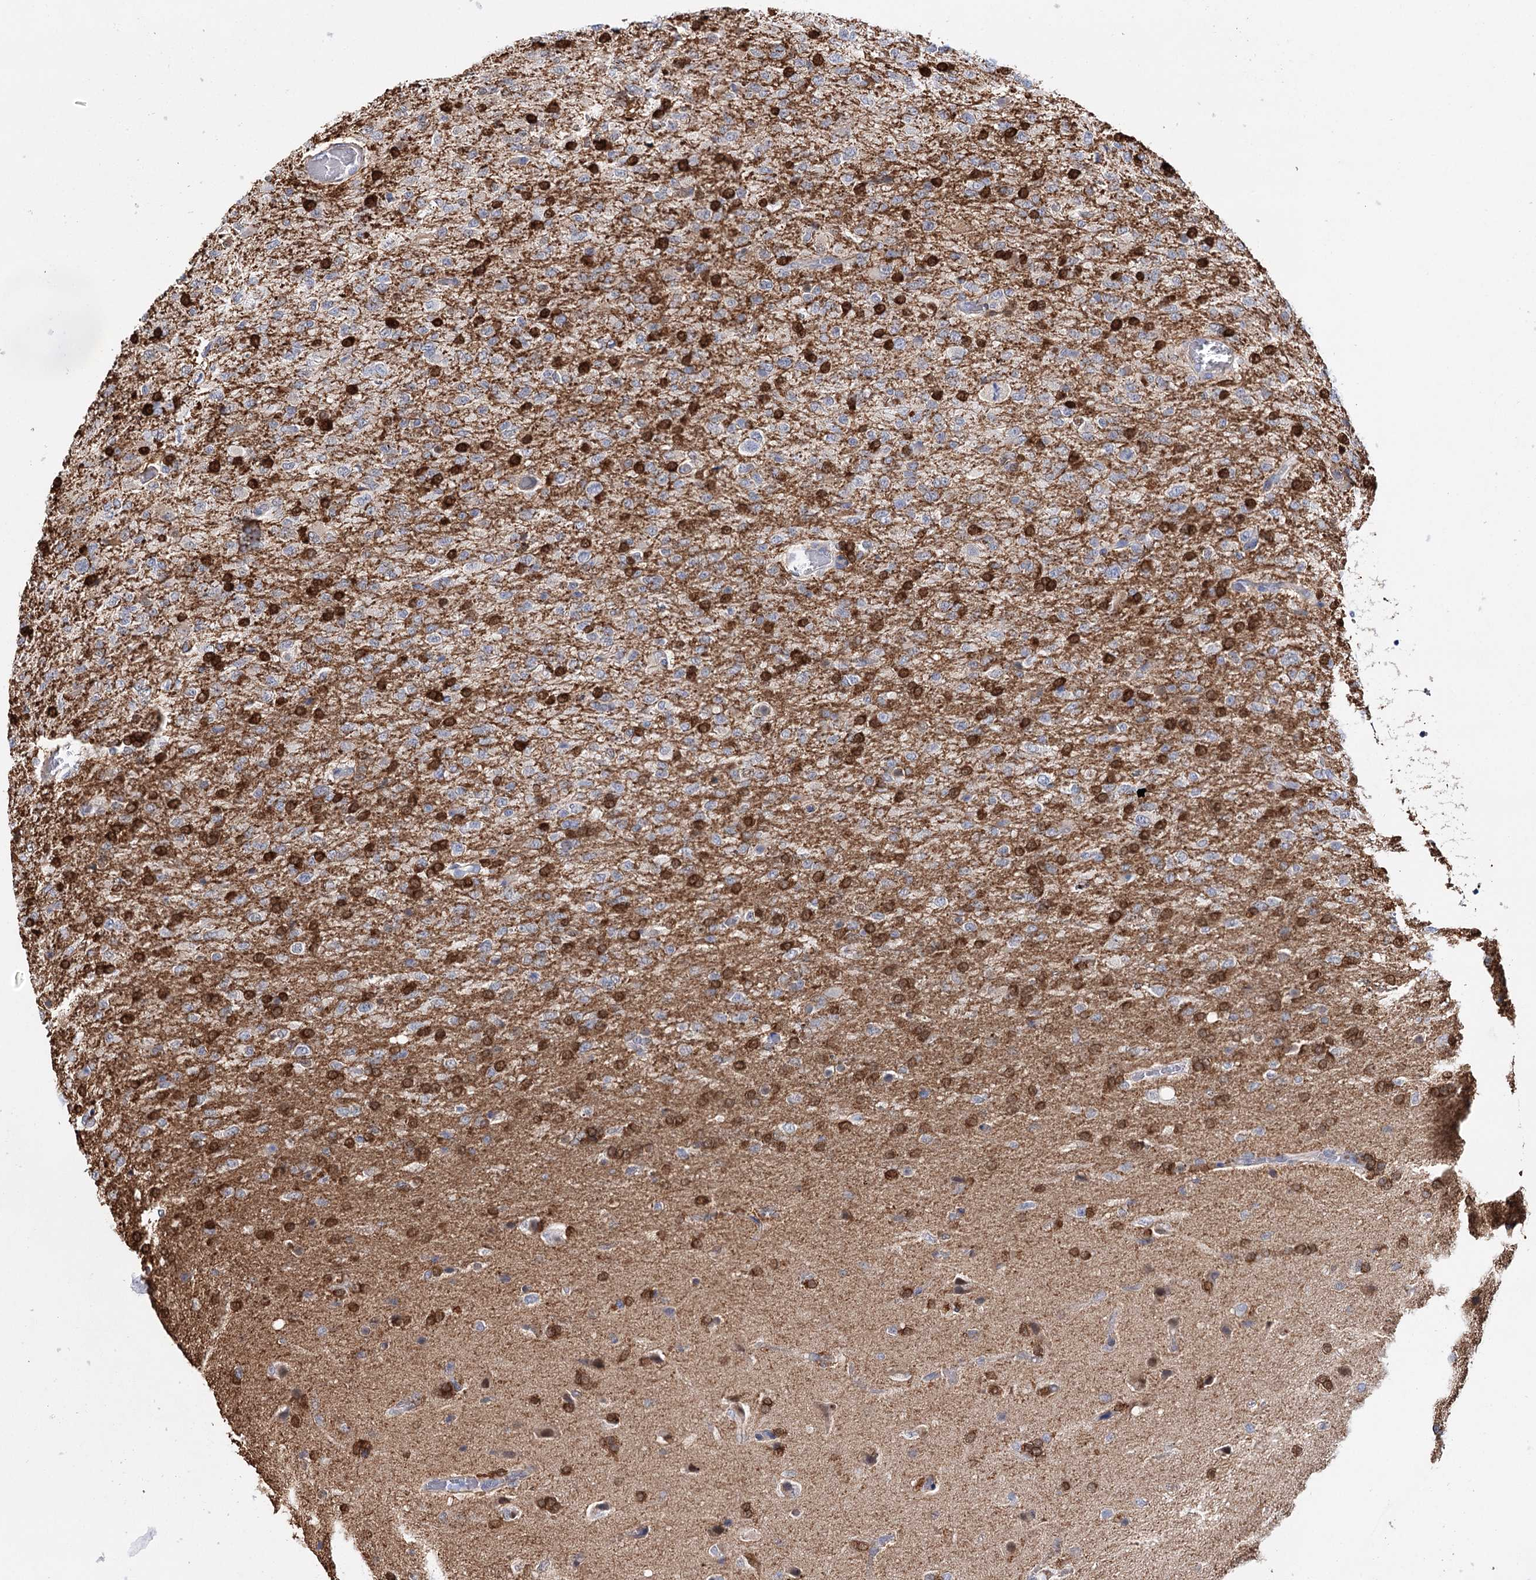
{"staining": {"intensity": "strong", "quantity": "25%-75%", "location": "cytoplasmic/membranous"}, "tissue": "glioma", "cell_type": "Tumor cells", "image_type": "cancer", "snomed": [{"axis": "morphology", "description": "Glioma, malignant, High grade"}, {"axis": "topography", "description": "Brain"}], "caption": "Strong cytoplasmic/membranous positivity for a protein is identified in approximately 25%-75% of tumor cells of glioma using immunohistochemistry.", "gene": "CFAP46", "patient": {"sex": "female", "age": 74}}